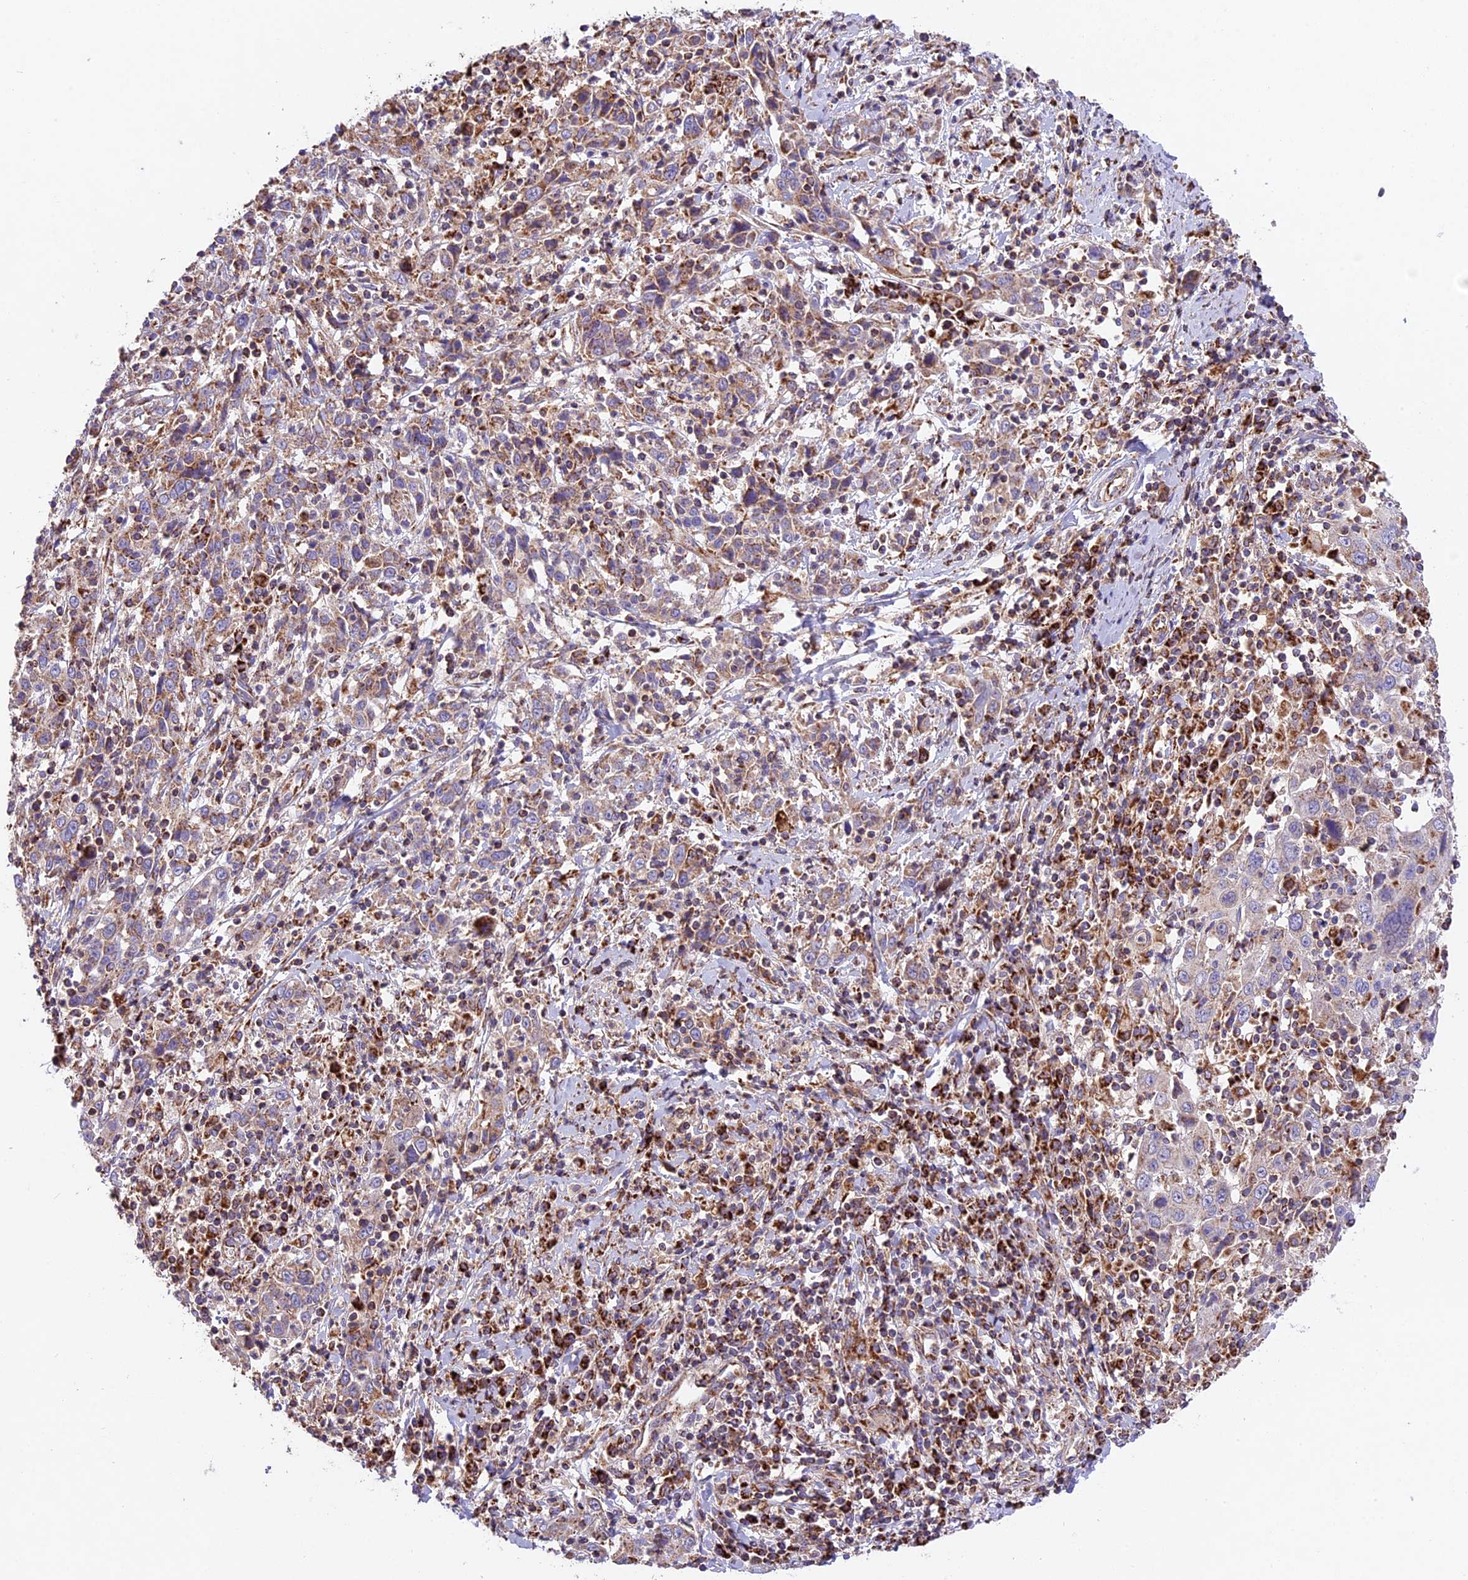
{"staining": {"intensity": "weak", "quantity": "25%-75%", "location": "cytoplasmic/membranous"}, "tissue": "cervical cancer", "cell_type": "Tumor cells", "image_type": "cancer", "snomed": [{"axis": "morphology", "description": "Squamous cell carcinoma, NOS"}, {"axis": "topography", "description": "Cervix"}], "caption": "A brown stain shows weak cytoplasmic/membranous staining of a protein in human cervical cancer (squamous cell carcinoma) tumor cells.", "gene": "NDUFA8", "patient": {"sex": "female", "age": 46}}